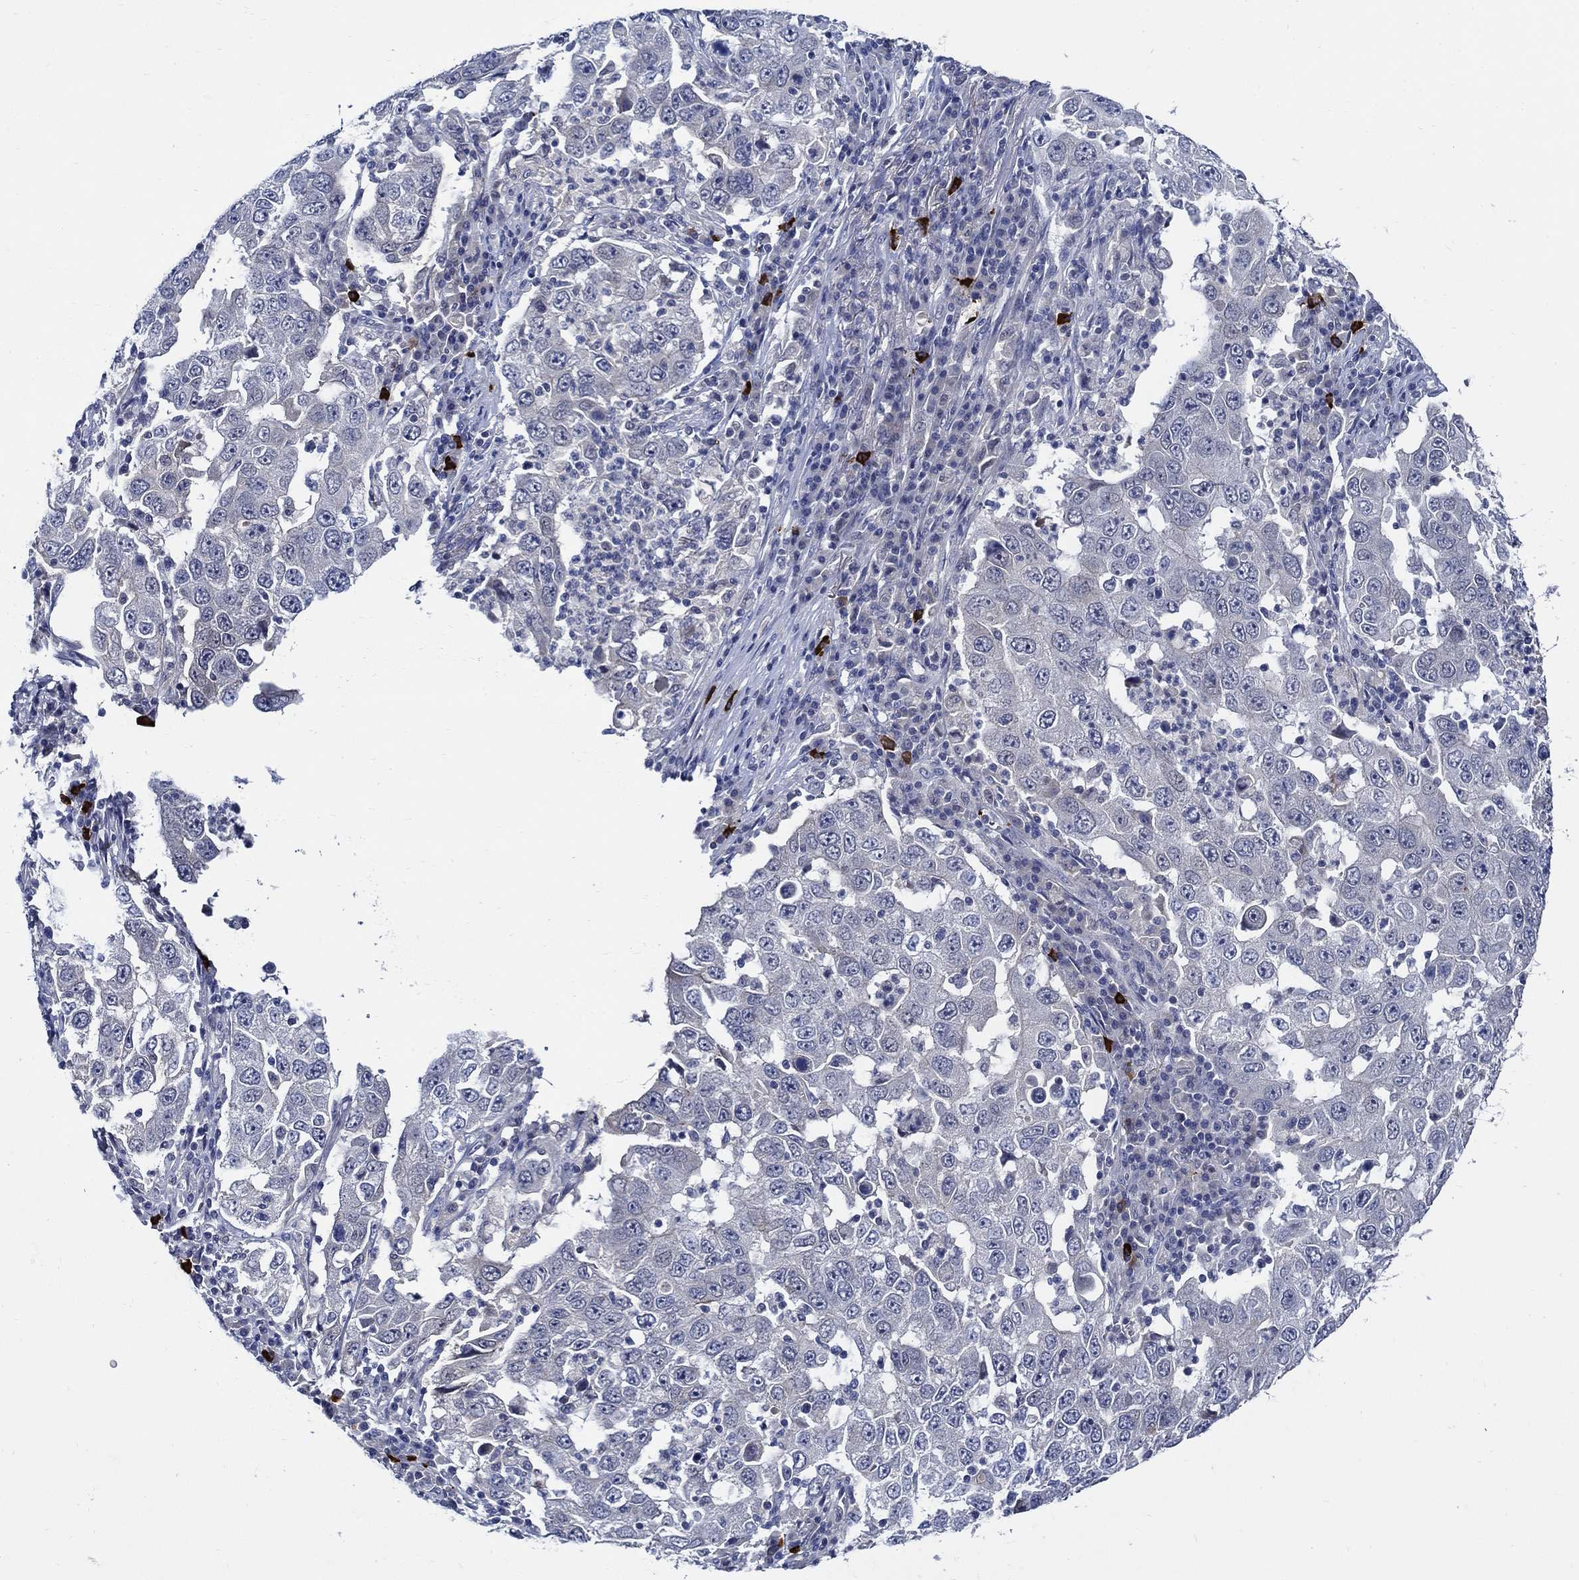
{"staining": {"intensity": "negative", "quantity": "none", "location": "none"}, "tissue": "lung cancer", "cell_type": "Tumor cells", "image_type": "cancer", "snomed": [{"axis": "morphology", "description": "Adenocarcinoma, NOS"}, {"axis": "topography", "description": "Lung"}], "caption": "DAB (3,3'-diaminobenzidine) immunohistochemical staining of human lung cancer (adenocarcinoma) exhibits no significant staining in tumor cells.", "gene": "ALOX12", "patient": {"sex": "male", "age": 73}}